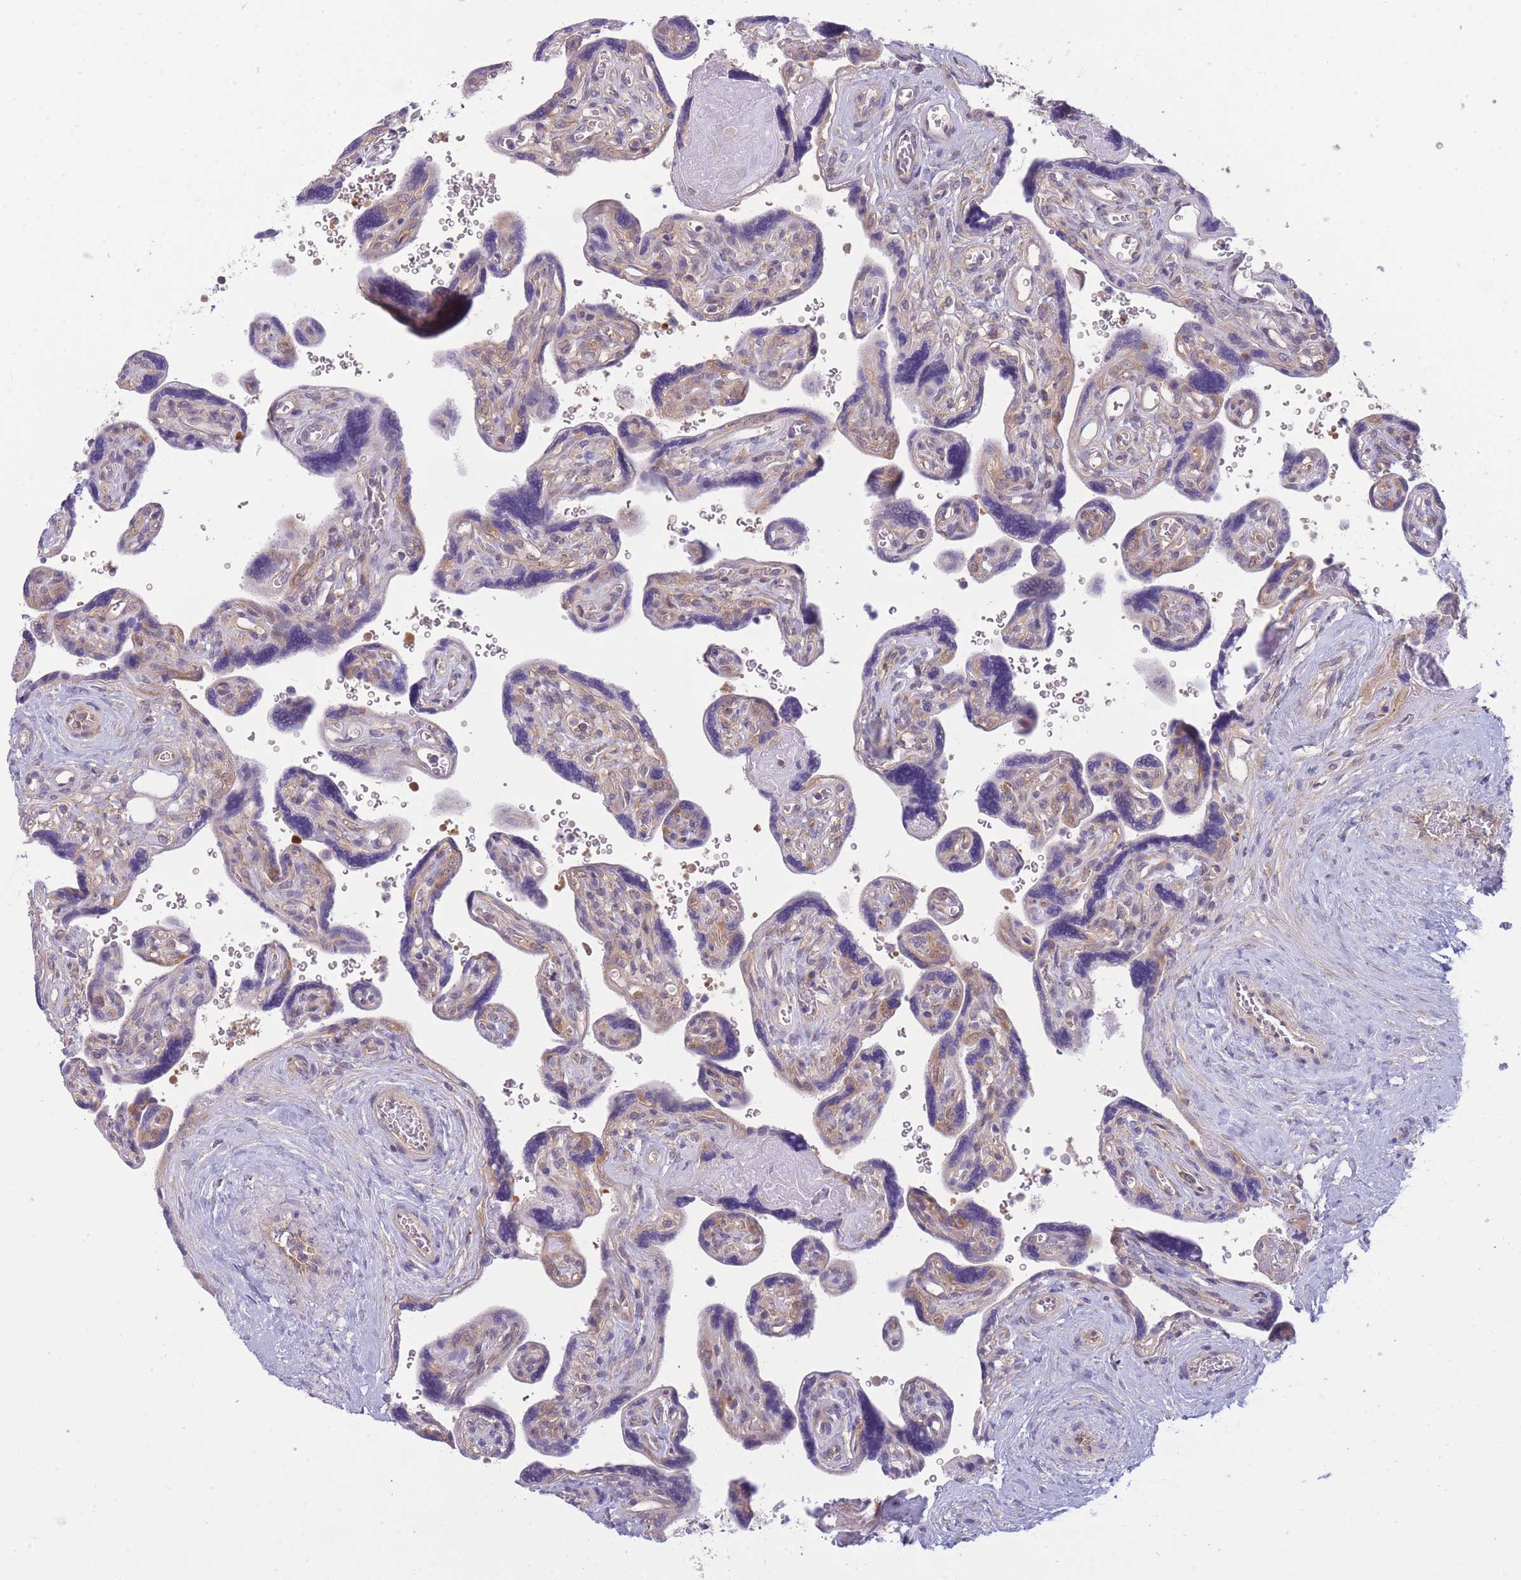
{"staining": {"intensity": "weak", "quantity": "<25%", "location": "cytoplasmic/membranous"}, "tissue": "placenta", "cell_type": "Trophoblastic cells", "image_type": "normal", "snomed": [{"axis": "morphology", "description": "Normal tissue, NOS"}, {"axis": "topography", "description": "Placenta"}], "caption": "There is no significant staining in trophoblastic cells of placenta. Brightfield microscopy of immunohistochemistry stained with DAB (brown) and hematoxylin (blue), captured at high magnification.", "gene": "PFDN6", "patient": {"sex": "female", "age": 39}}